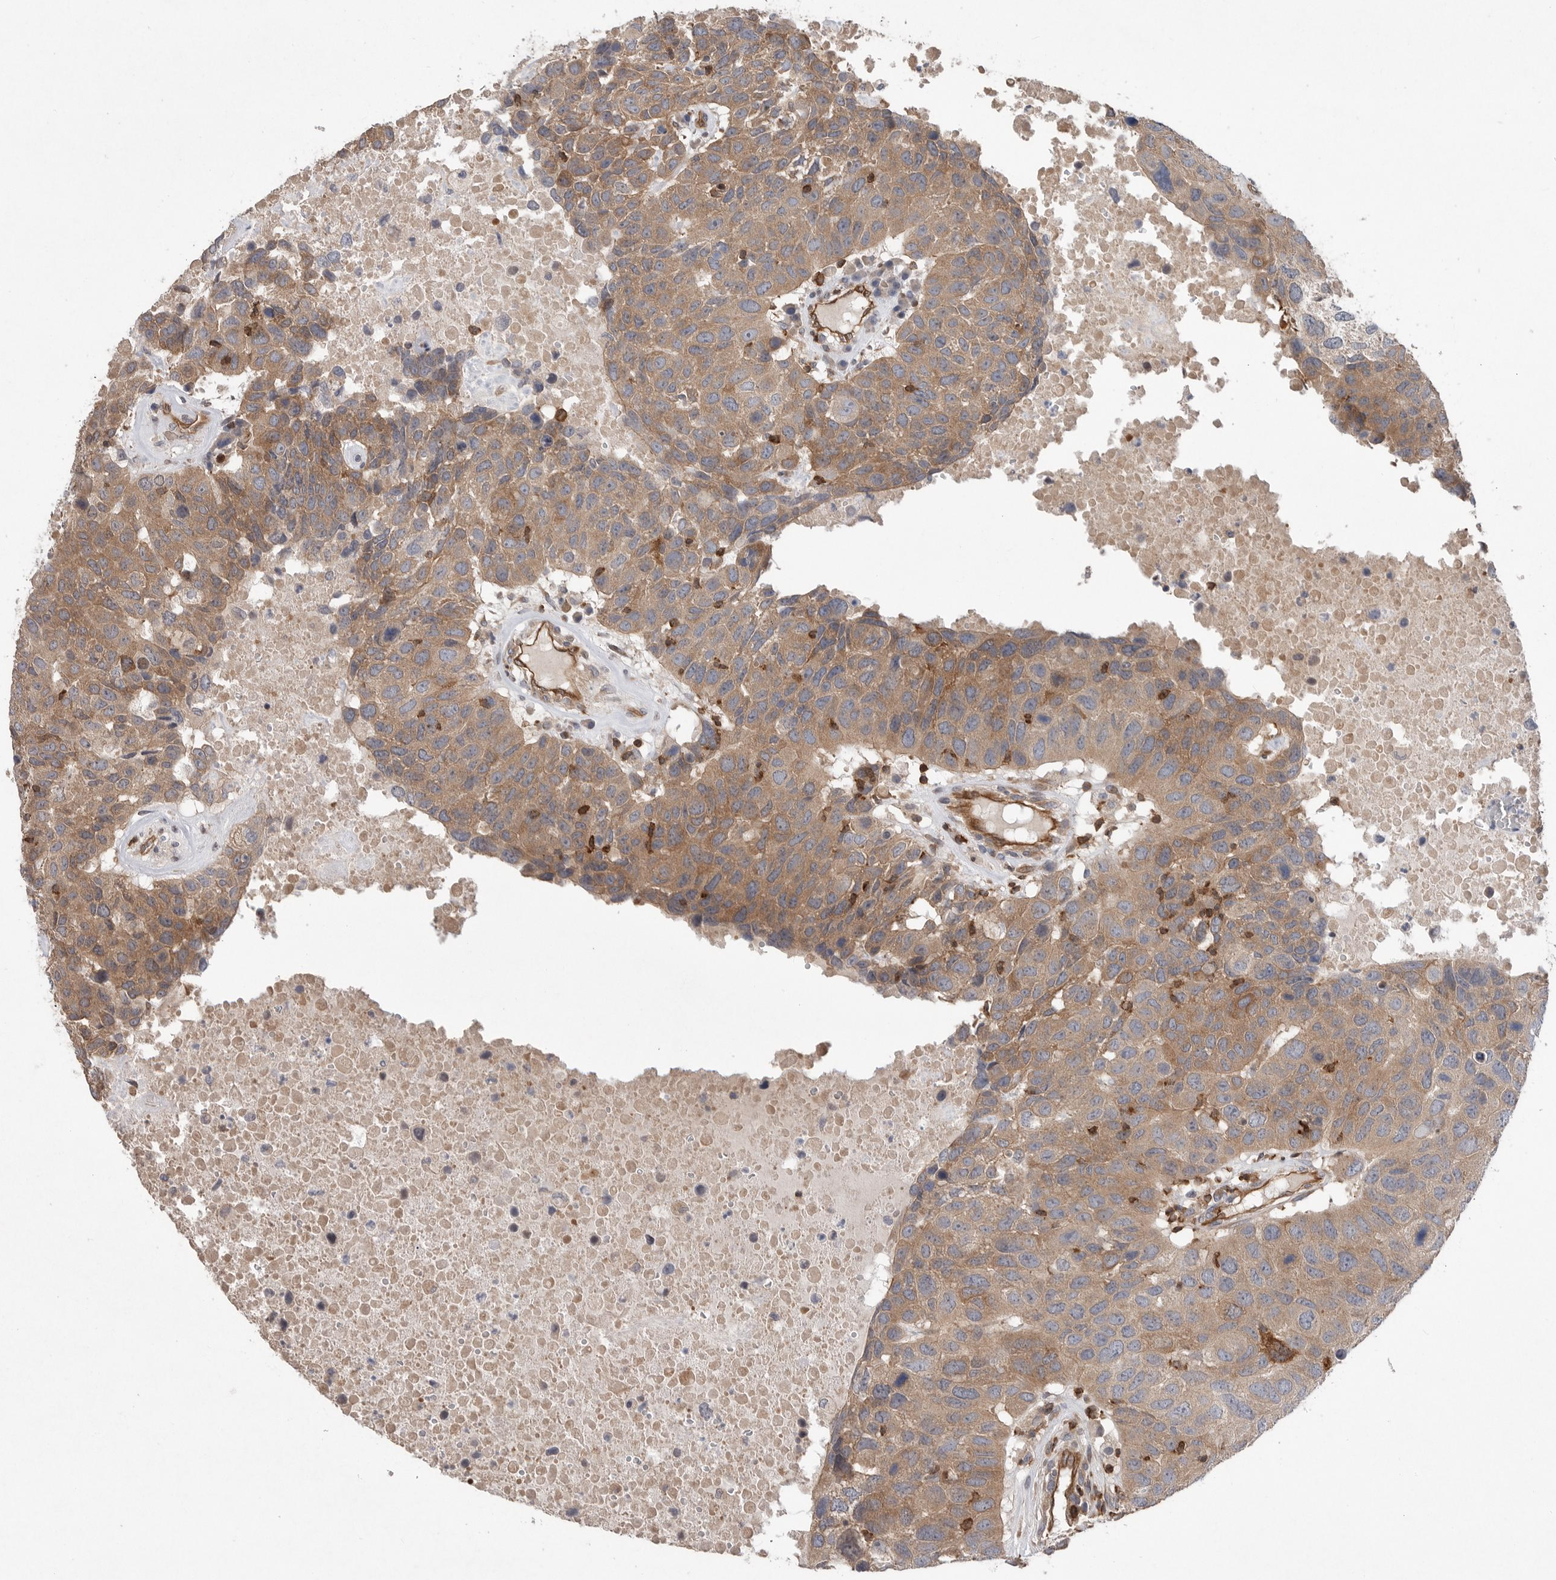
{"staining": {"intensity": "moderate", "quantity": ">75%", "location": "cytoplasmic/membranous"}, "tissue": "head and neck cancer", "cell_type": "Tumor cells", "image_type": "cancer", "snomed": [{"axis": "morphology", "description": "Squamous cell carcinoma, NOS"}, {"axis": "topography", "description": "Head-Neck"}], "caption": "Protein analysis of squamous cell carcinoma (head and neck) tissue shows moderate cytoplasmic/membranous positivity in approximately >75% of tumor cells.", "gene": "PRKCH", "patient": {"sex": "male", "age": 66}}